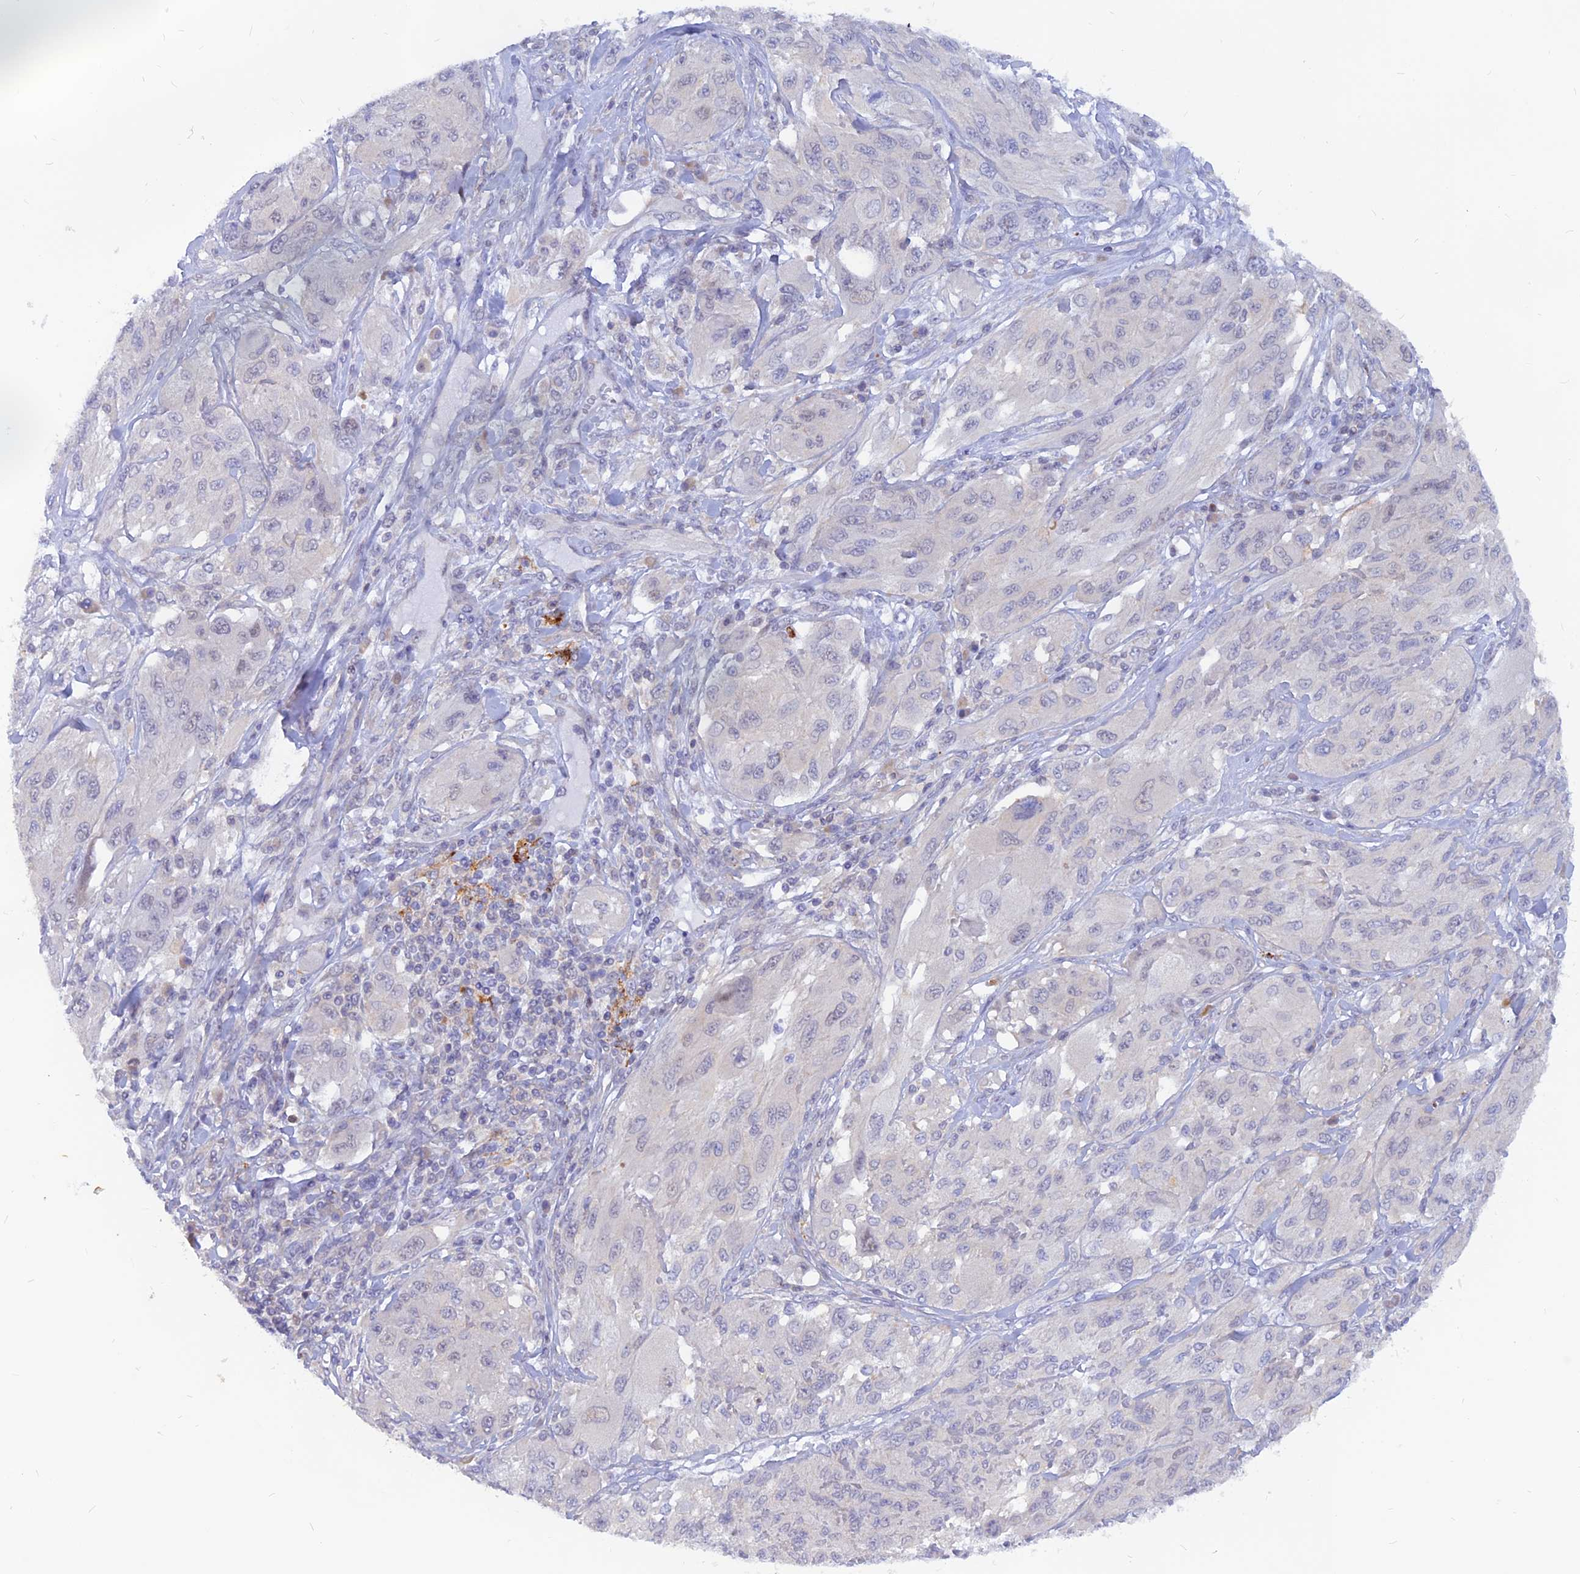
{"staining": {"intensity": "negative", "quantity": "none", "location": "none"}, "tissue": "melanoma", "cell_type": "Tumor cells", "image_type": "cancer", "snomed": [{"axis": "morphology", "description": "Malignant melanoma, NOS"}, {"axis": "topography", "description": "Skin"}], "caption": "Immunohistochemistry histopathology image of human melanoma stained for a protein (brown), which displays no expression in tumor cells.", "gene": "DNAJC16", "patient": {"sex": "female", "age": 91}}